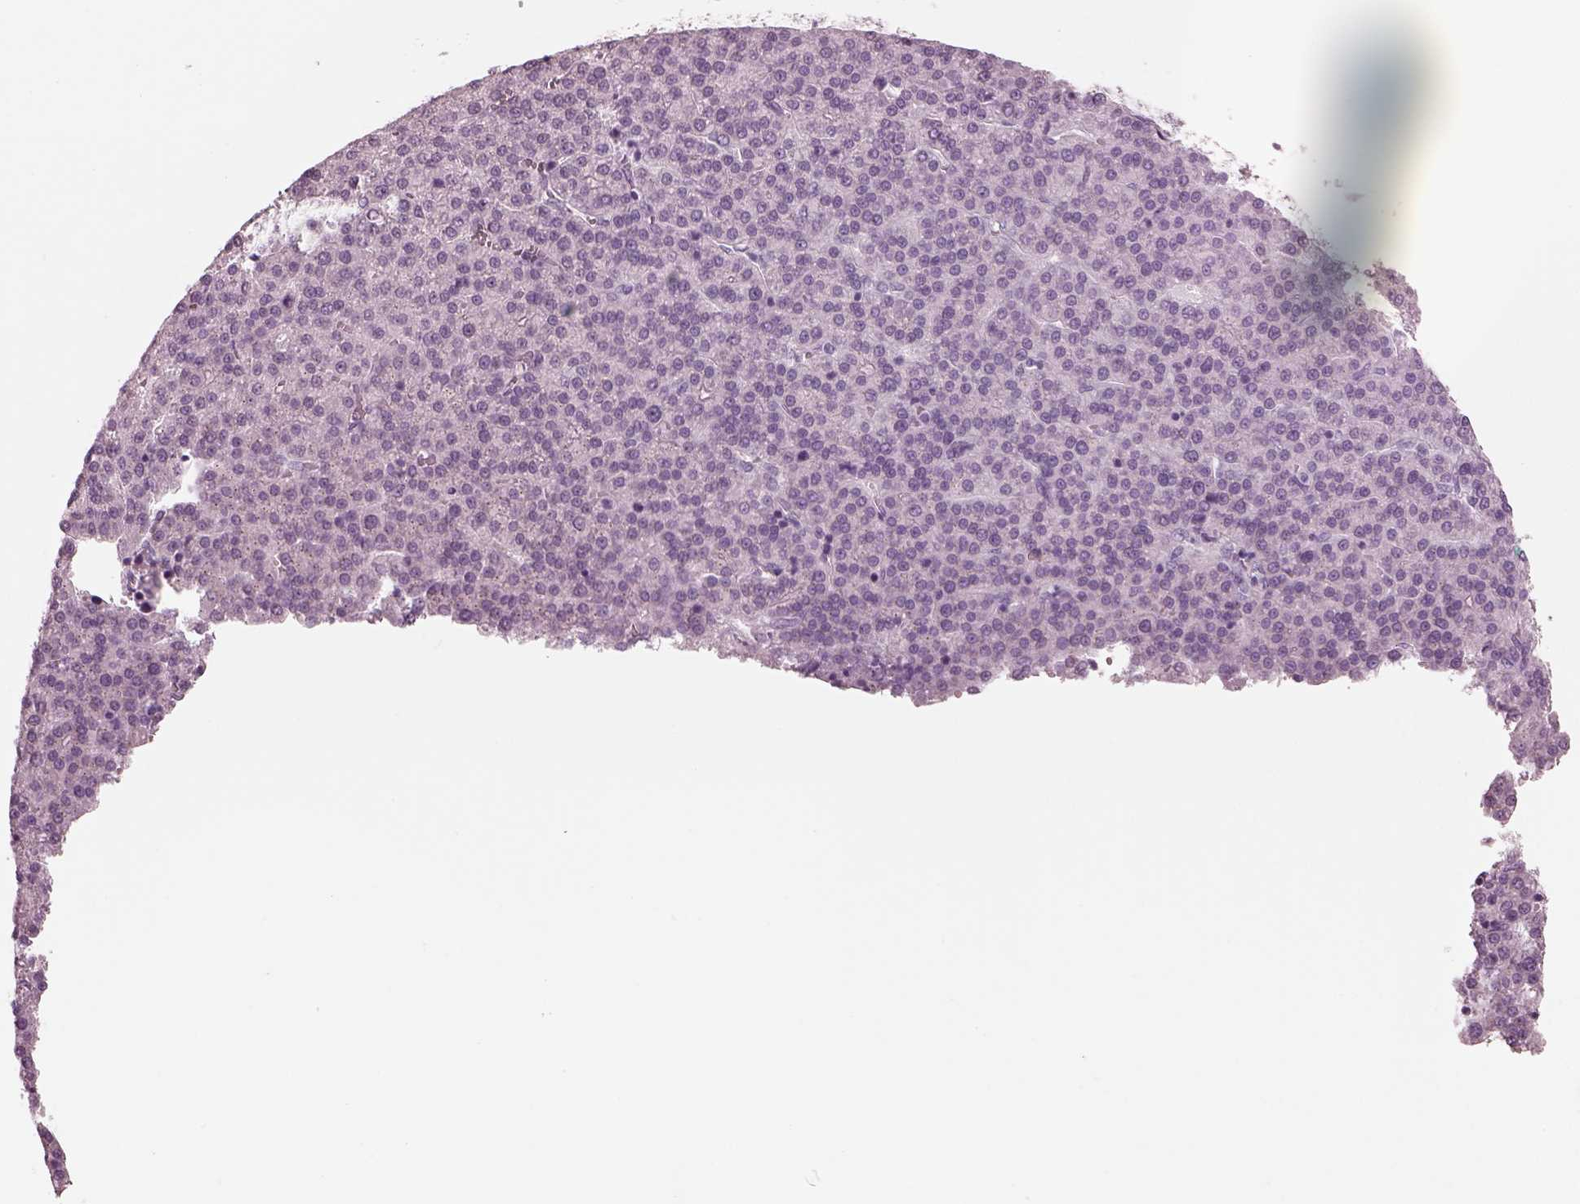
{"staining": {"intensity": "negative", "quantity": "none", "location": "none"}, "tissue": "liver cancer", "cell_type": "Tumor cells", "image_type": "cancer", "snomed": [{"axis": "morphology", "description": "Carcinoma, Hepatocellular, NOS"}, {"axis": "topography", "description": "Liver"}], "caption": "This is an immunohistochemistry micrograph of liver cancer (hepatocellular carcinoma). There is no positivity in tumor cells.", "gene": "KRTAP24-1", "patient": {"sex": "female", "age": 58}}